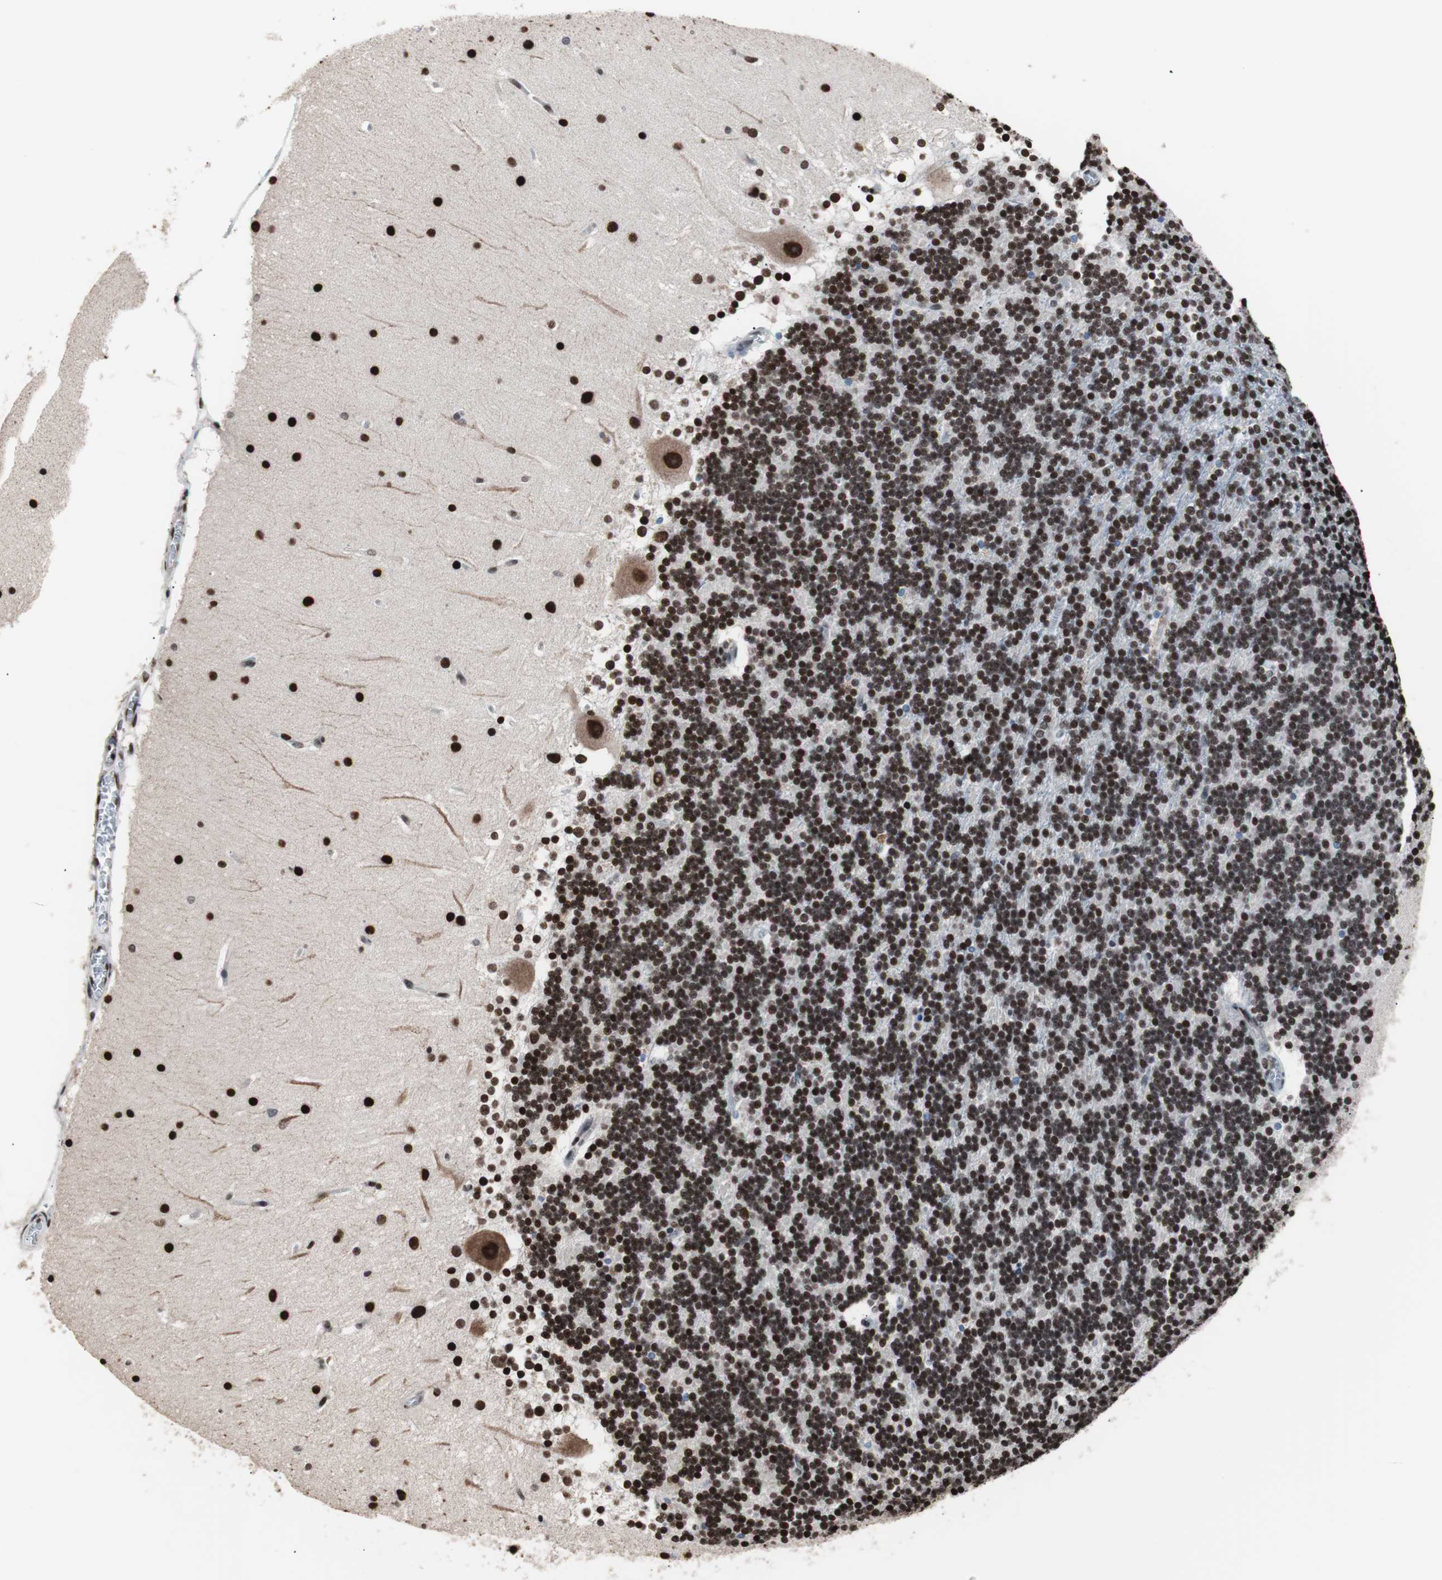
{"staining": {"intensity": "strong", "quantity": ">75%", "location": "nuclear"}, "tissue": "cerebellum", "cell_type": "Cells in granular layer", "image_type": "normal", "snomed": [{"axis": "morphology", "description": "Normal tissue, NOS"}, {"axis": "topography", "description": "Cerebellum"}], "caption": "Cerebellum stained with IHC exhibits strong nuclear positivity in approximately >75% of cells in granular layer. (Brightfield microscopy of DAB IHC at high magnification).", "gene": "POGZ", "patient": {"sex": "female", "age": 19}}